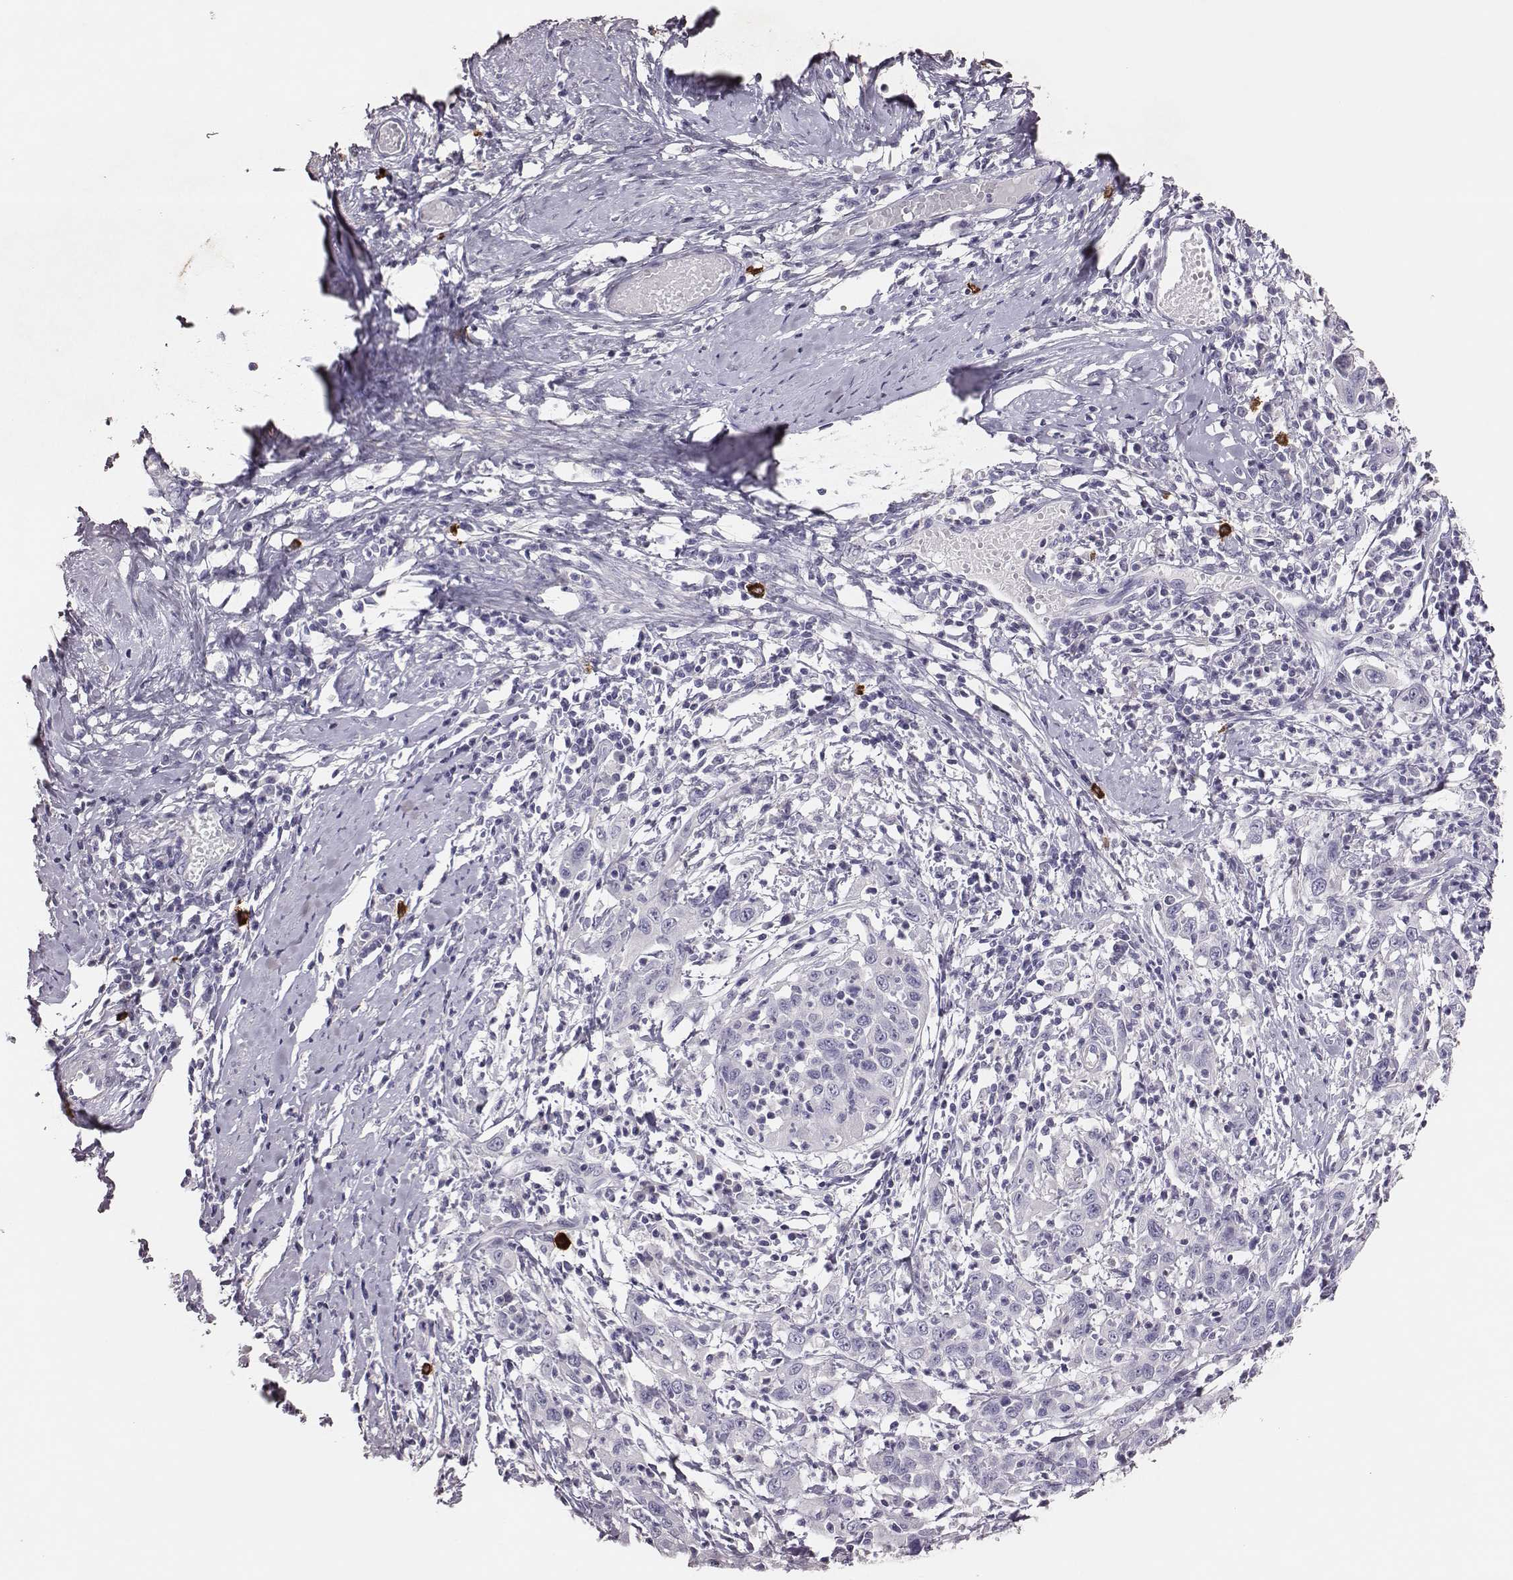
{"staining": {"intensity": "negative", "quantity": "none", "location": "none"}, "tissue": "cervical cancer", "cell_type": "Tumor cells", "image_type": "cancer", "snomed": [{"axis": "morphology", "description": "Squamous cell carcinoma, NOS"}, {"axis": "topography", "description": "Cervix"}], "caption": "An IHC histopathology image of cervical cancer is shown. There is no staining in tumor cells of cervical cancer.", "gene": "P2RY10", "patient": {"sex": "female", "age": 46}}